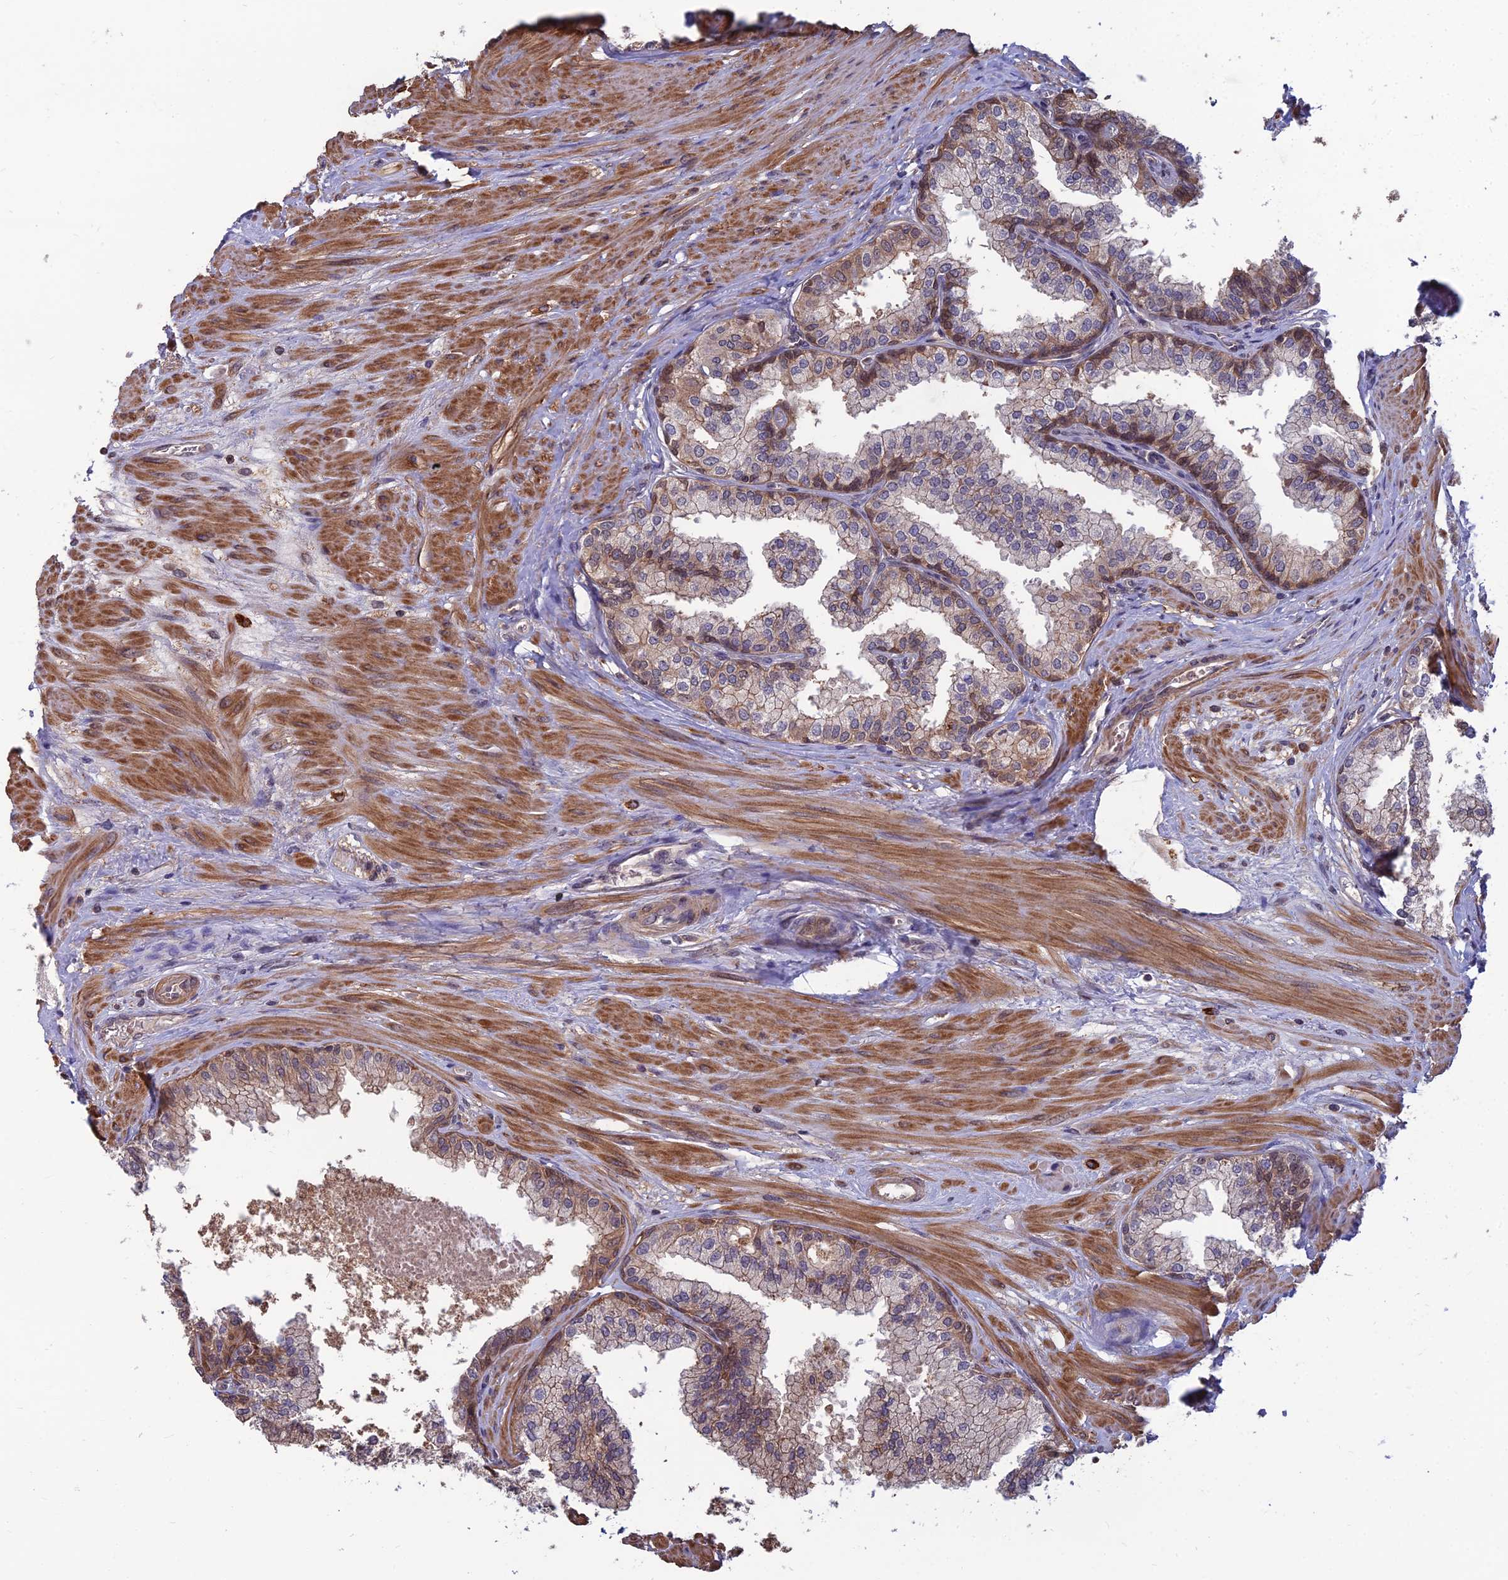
{"staining": {"intensity": "moderate", "quantity": "25%-75%", "location": "cytoplasmic/membranous"}, "tissue": "prostate", "cell_type": "Glandular cells", "image_type": "normal", "snomed": [{"axis": "morphology", "description": "Normal tissue, NOS"}, {"axis": "topography", "description": "Prostate"}], "caption": "An image showing moderate cytoplasmic/membranous expression in about 25%-75% of glandular cells in normal prostate, as visualized by brown immunohistochemical staining.", "gene": "OPA3", "patient": {"sex": "male", "age": 60}}